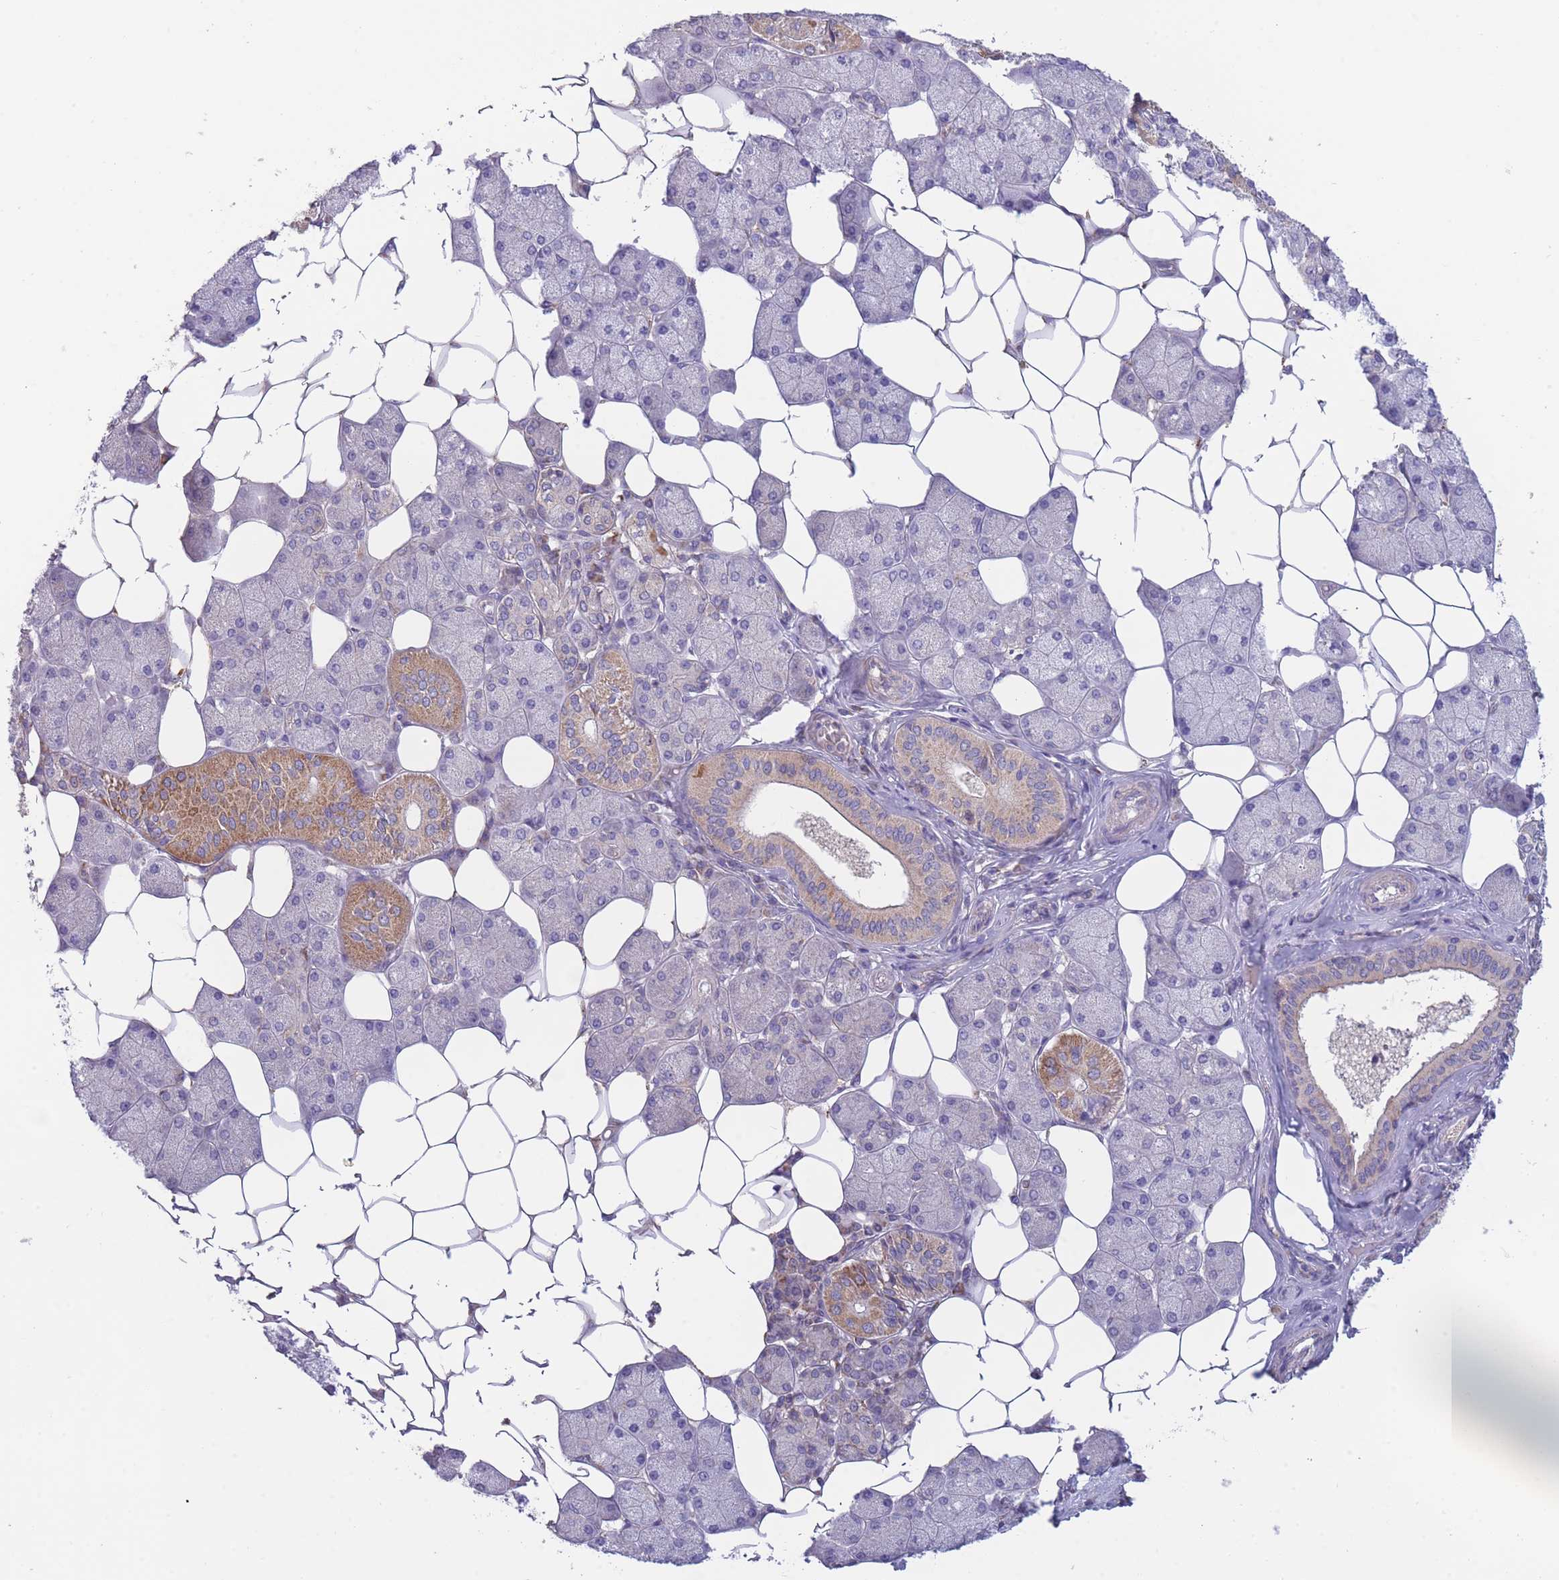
{"staining": {"intensity": "moderate", "quantity": "<25%", "location": "cytoplasmic/membranous"}, "tissue": "salivary gland", "cell_type": "Glandular cells", "image_type": "normal", "snomed": [{"axis": "morphology", "description": "Squamous cell carcinoma, NOS"}, {"axis": "topography", "description": "Skin"}, {"axis": "topography", "description": "Head-Neck"}], "caption": "A high-resolution micrograph shows immunohistochemistry staining of normal salivary gland, which shows moderate cytoplasmic/membranous positivity in approximately <25% of glandular cells. (DAB (3,3'-diaminobenzidine) = brown stain, brightfield microscopy at high magnification).", "gene": "SLC25A42", "patient": {"sex": "male", "age": 80}}